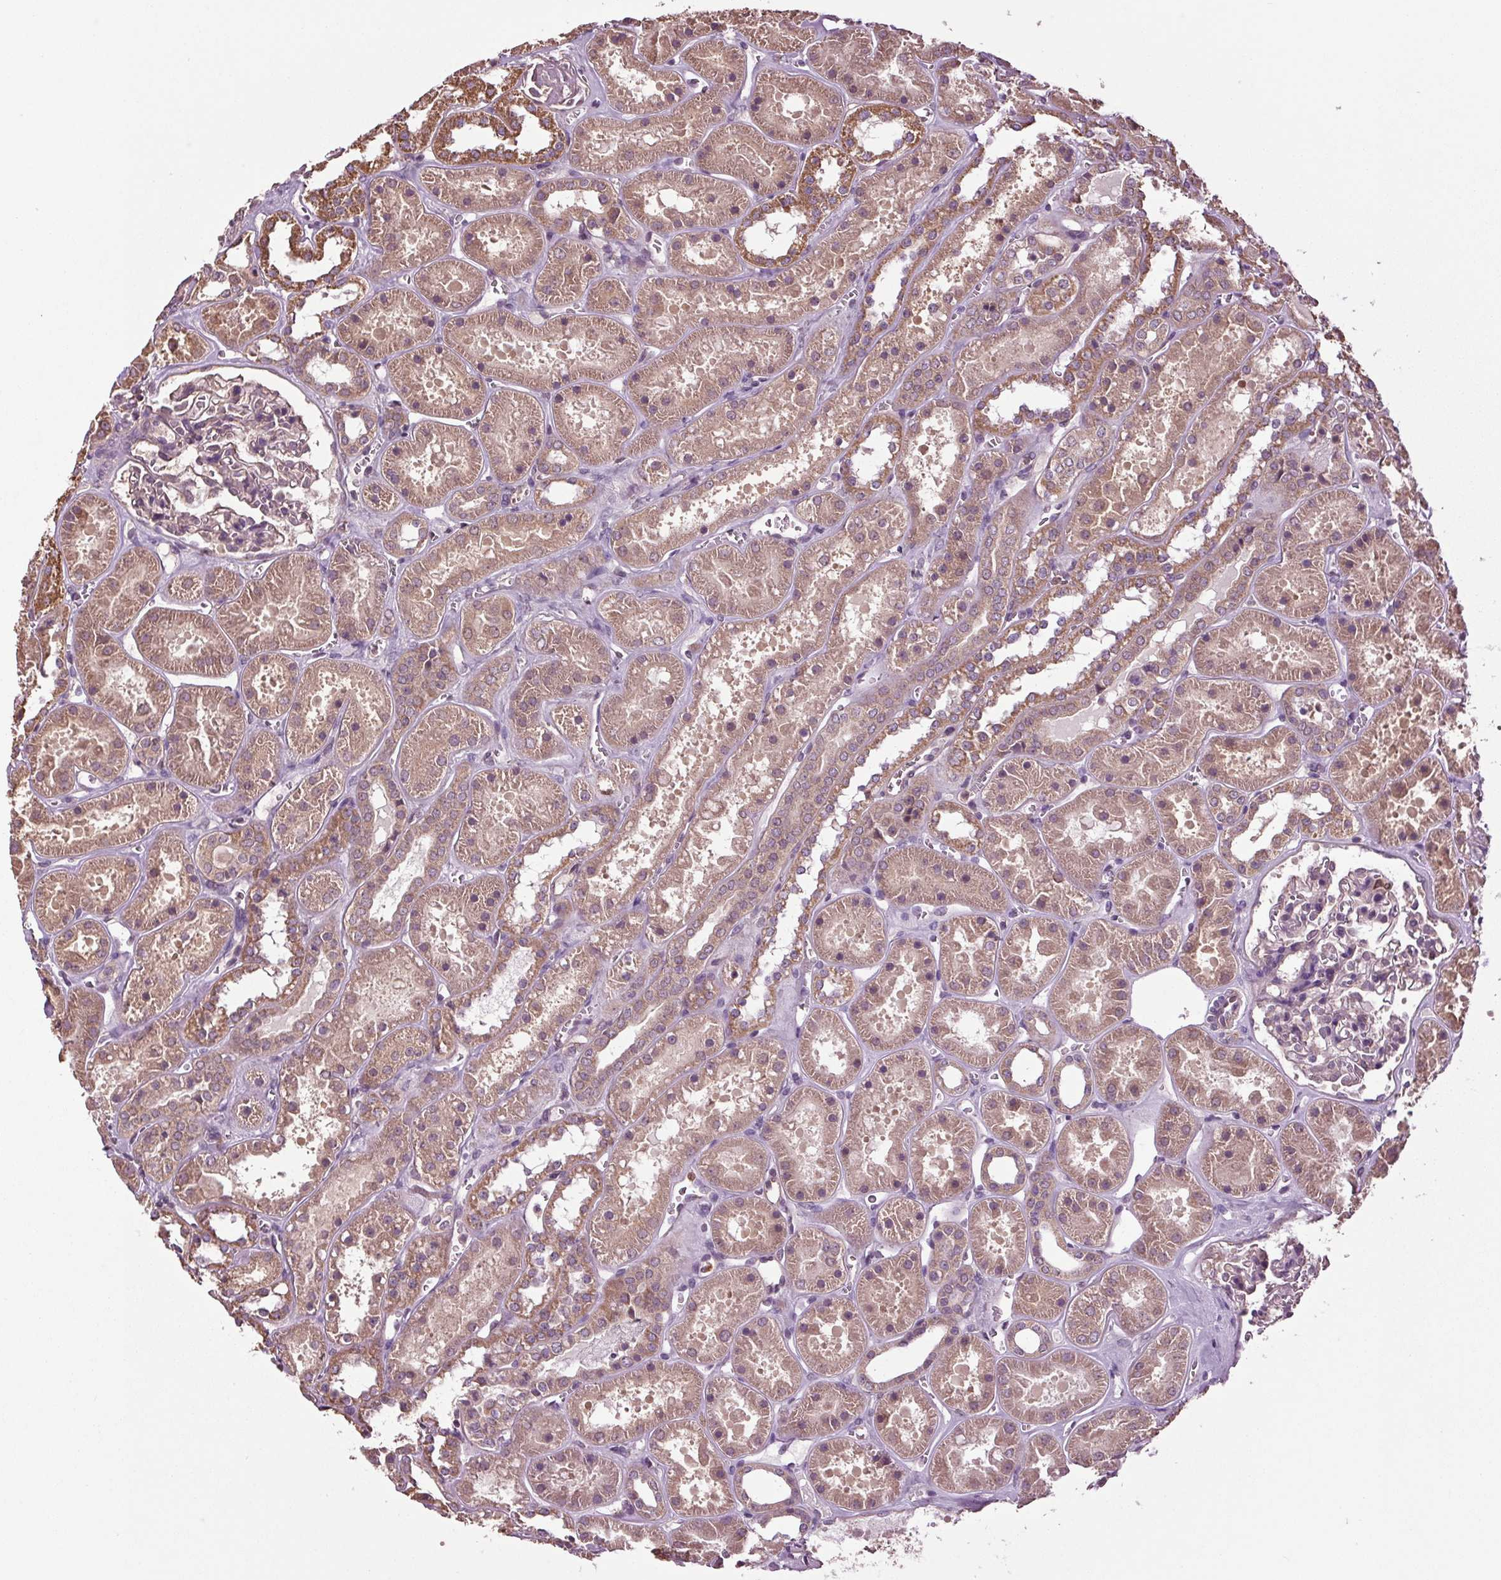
{"staining": {"intensity": "negative", "quantity": "none", "location": "none"}, "tissue": "kidney", "cell_type": "Cells in glomeruli", "image_type": "normal", "snomed": [{"axis": "morphology", "description": "Normal tissue, NOS"}, {"axis": "topography", "description": "Kidney"}], "caption": "Human kidney stained for a protein using IHC demonstrates no staining in cells in glomeruli.", "gene": "RNPEP", "patient": {"sex": "female", "age": 41}}